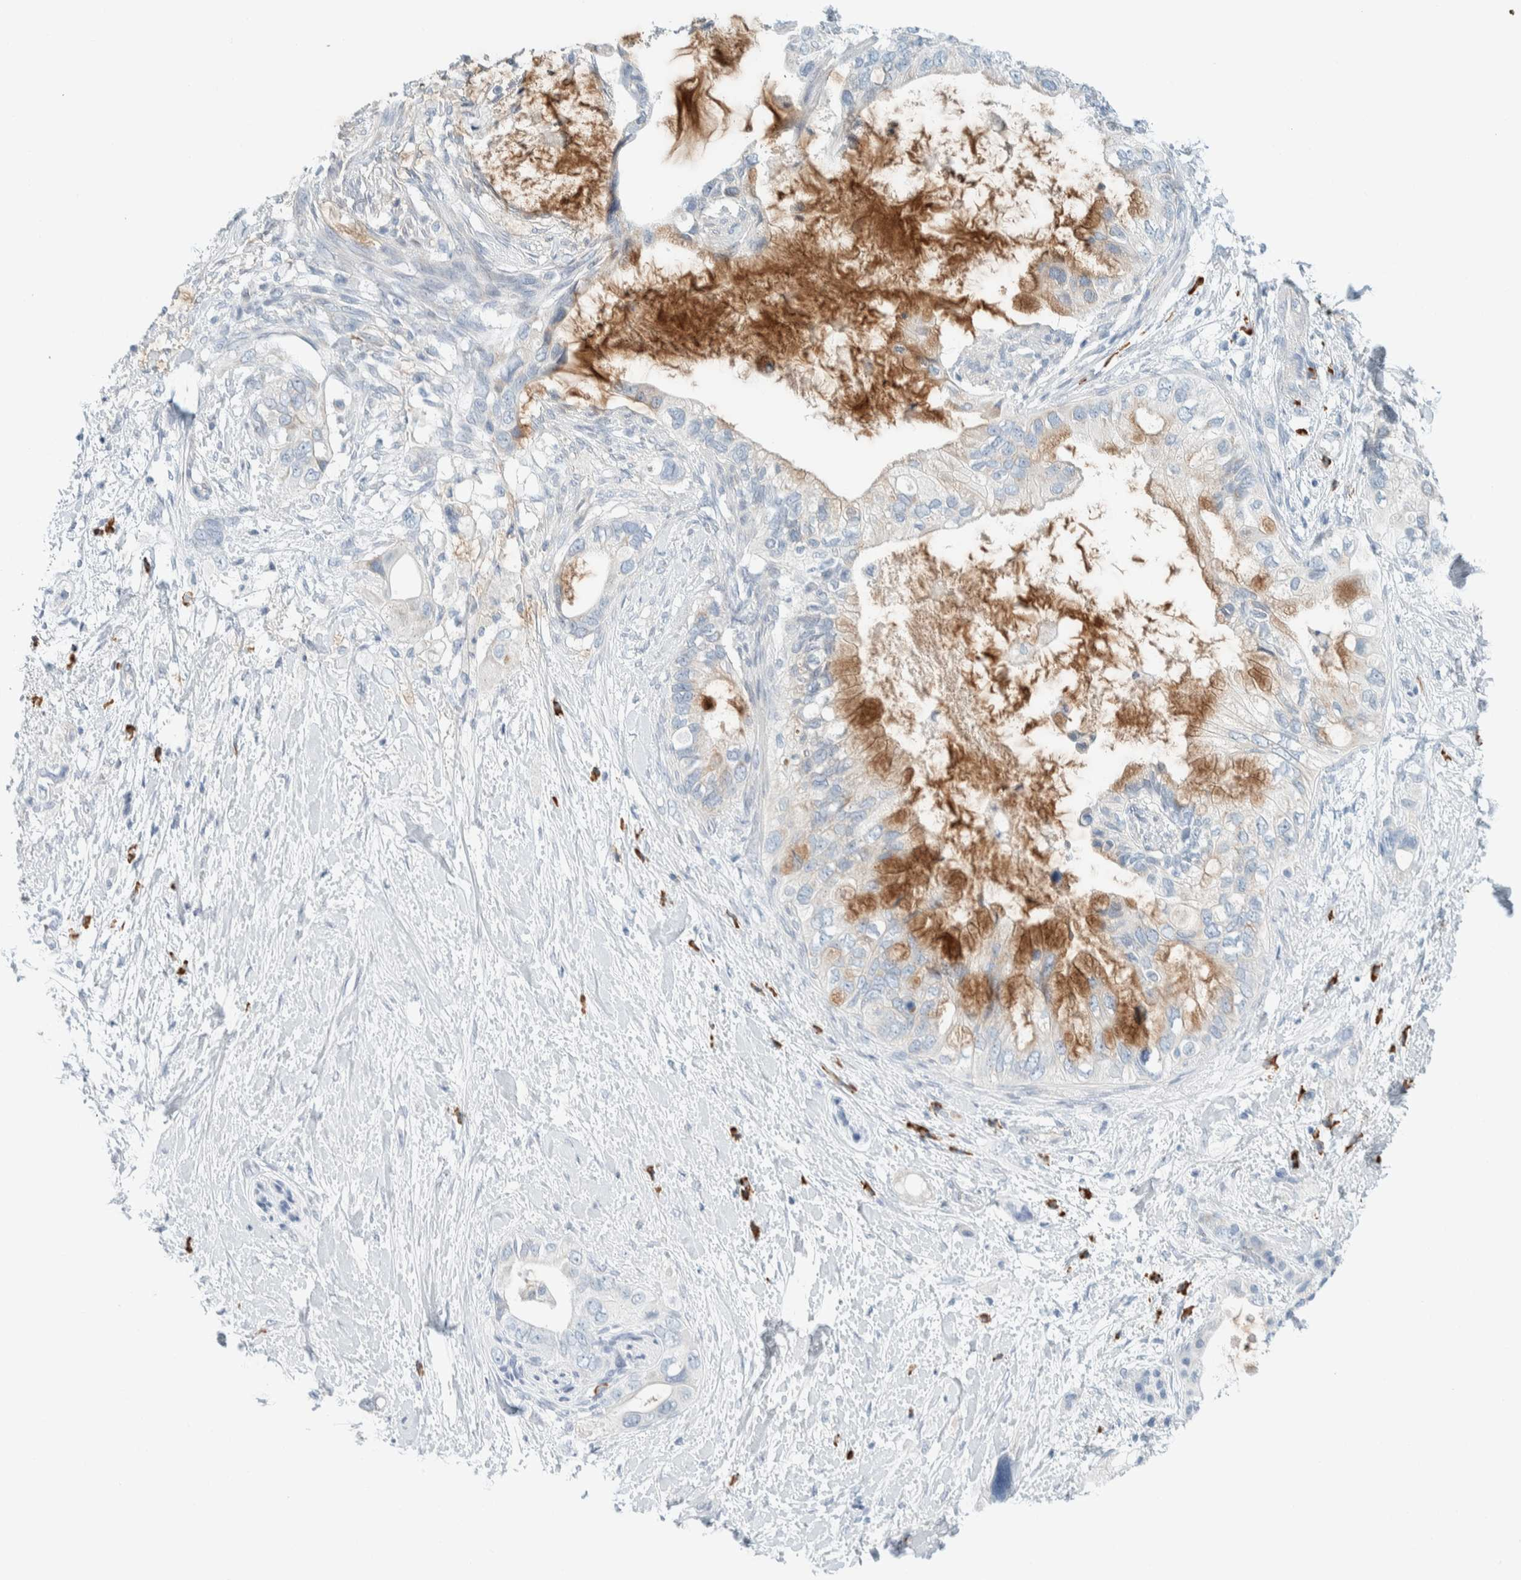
{"staining": {"intensity": "moderate", "quantity": "<25%", "location": "cytoplasmic/membranous"}, "tissue": "pancreatic cancer", "cell_type": "Tumor cells", "image_type": "cancer", "snomed": [{"axis": "morphology", "description": "Adenocarcinoma, NOS"}, {"axis": "topography", "description": "Pancreas"}], "caption": "An immunohistochemistry image of tumor tissue is shown. Protein staining in brown labels moderate cytoplasmic/membranous positivity in pancreatic adenocarcinoma within tumor cells. (DAB (3,3'-diaminobenzidine) = brown stain, brightfield microscopy at high magnification).", "gene": "ARHGAP27", "patient": {"sex": "female", "age": 56}}